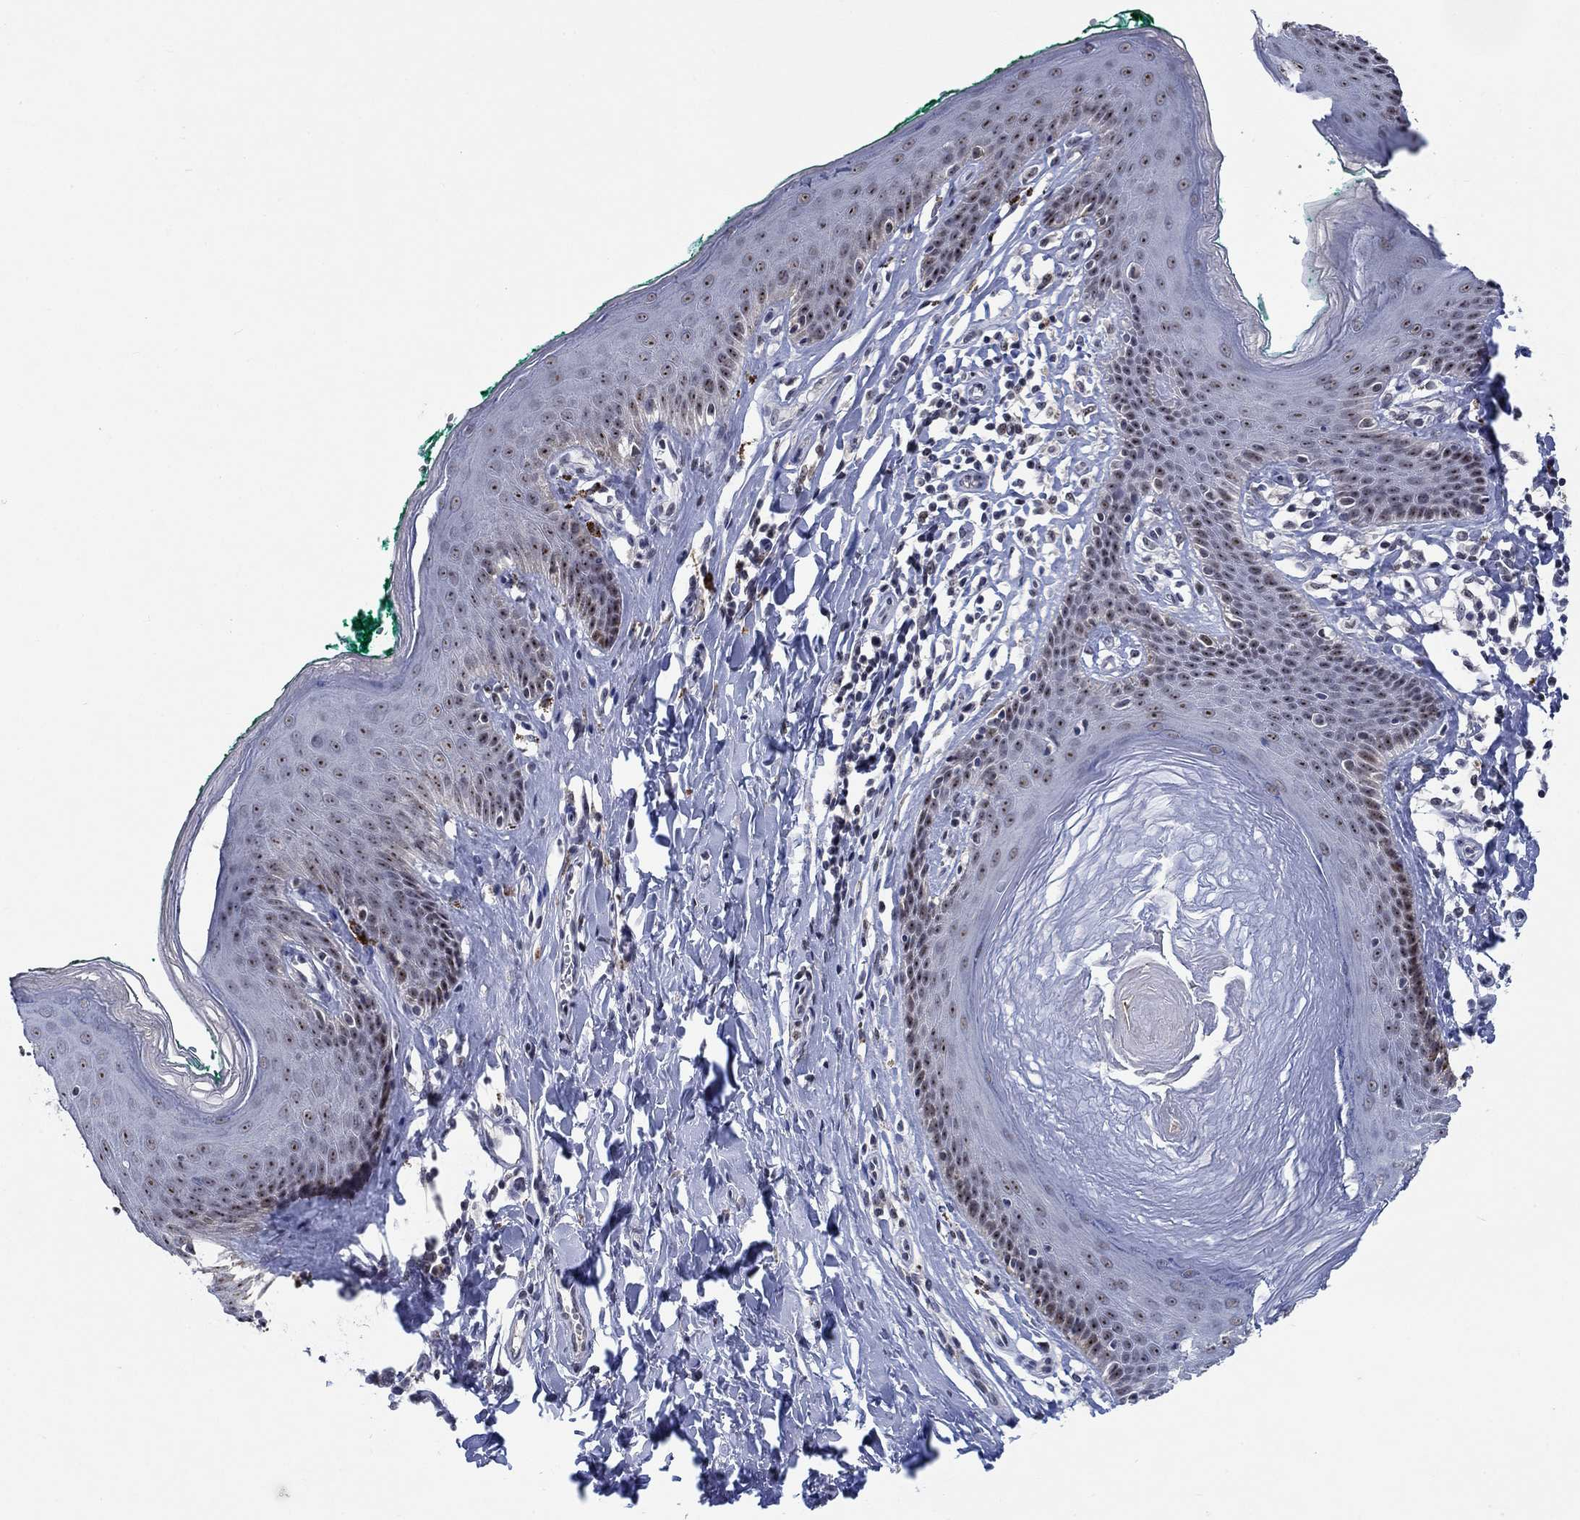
{"staining": {"intensity": "strong", "quantity": "25%-75%", "location": "nuclear"}, "tissue": "skin", "cell_type": "Epidermal cells", "image_type": "normal", "snomed": [{"axis": "morphology", "description": "Normal tissue, NOS"}, {"axis": "topography", "description": "Vulva"}], "caption": "Protein expression analysis of unremarkable human skin reveals strong nuclear expression in approximately 25%-75% of epidermal cells.", "gene": "HTN1", "patient": {"sex": "female", "age": 66}}